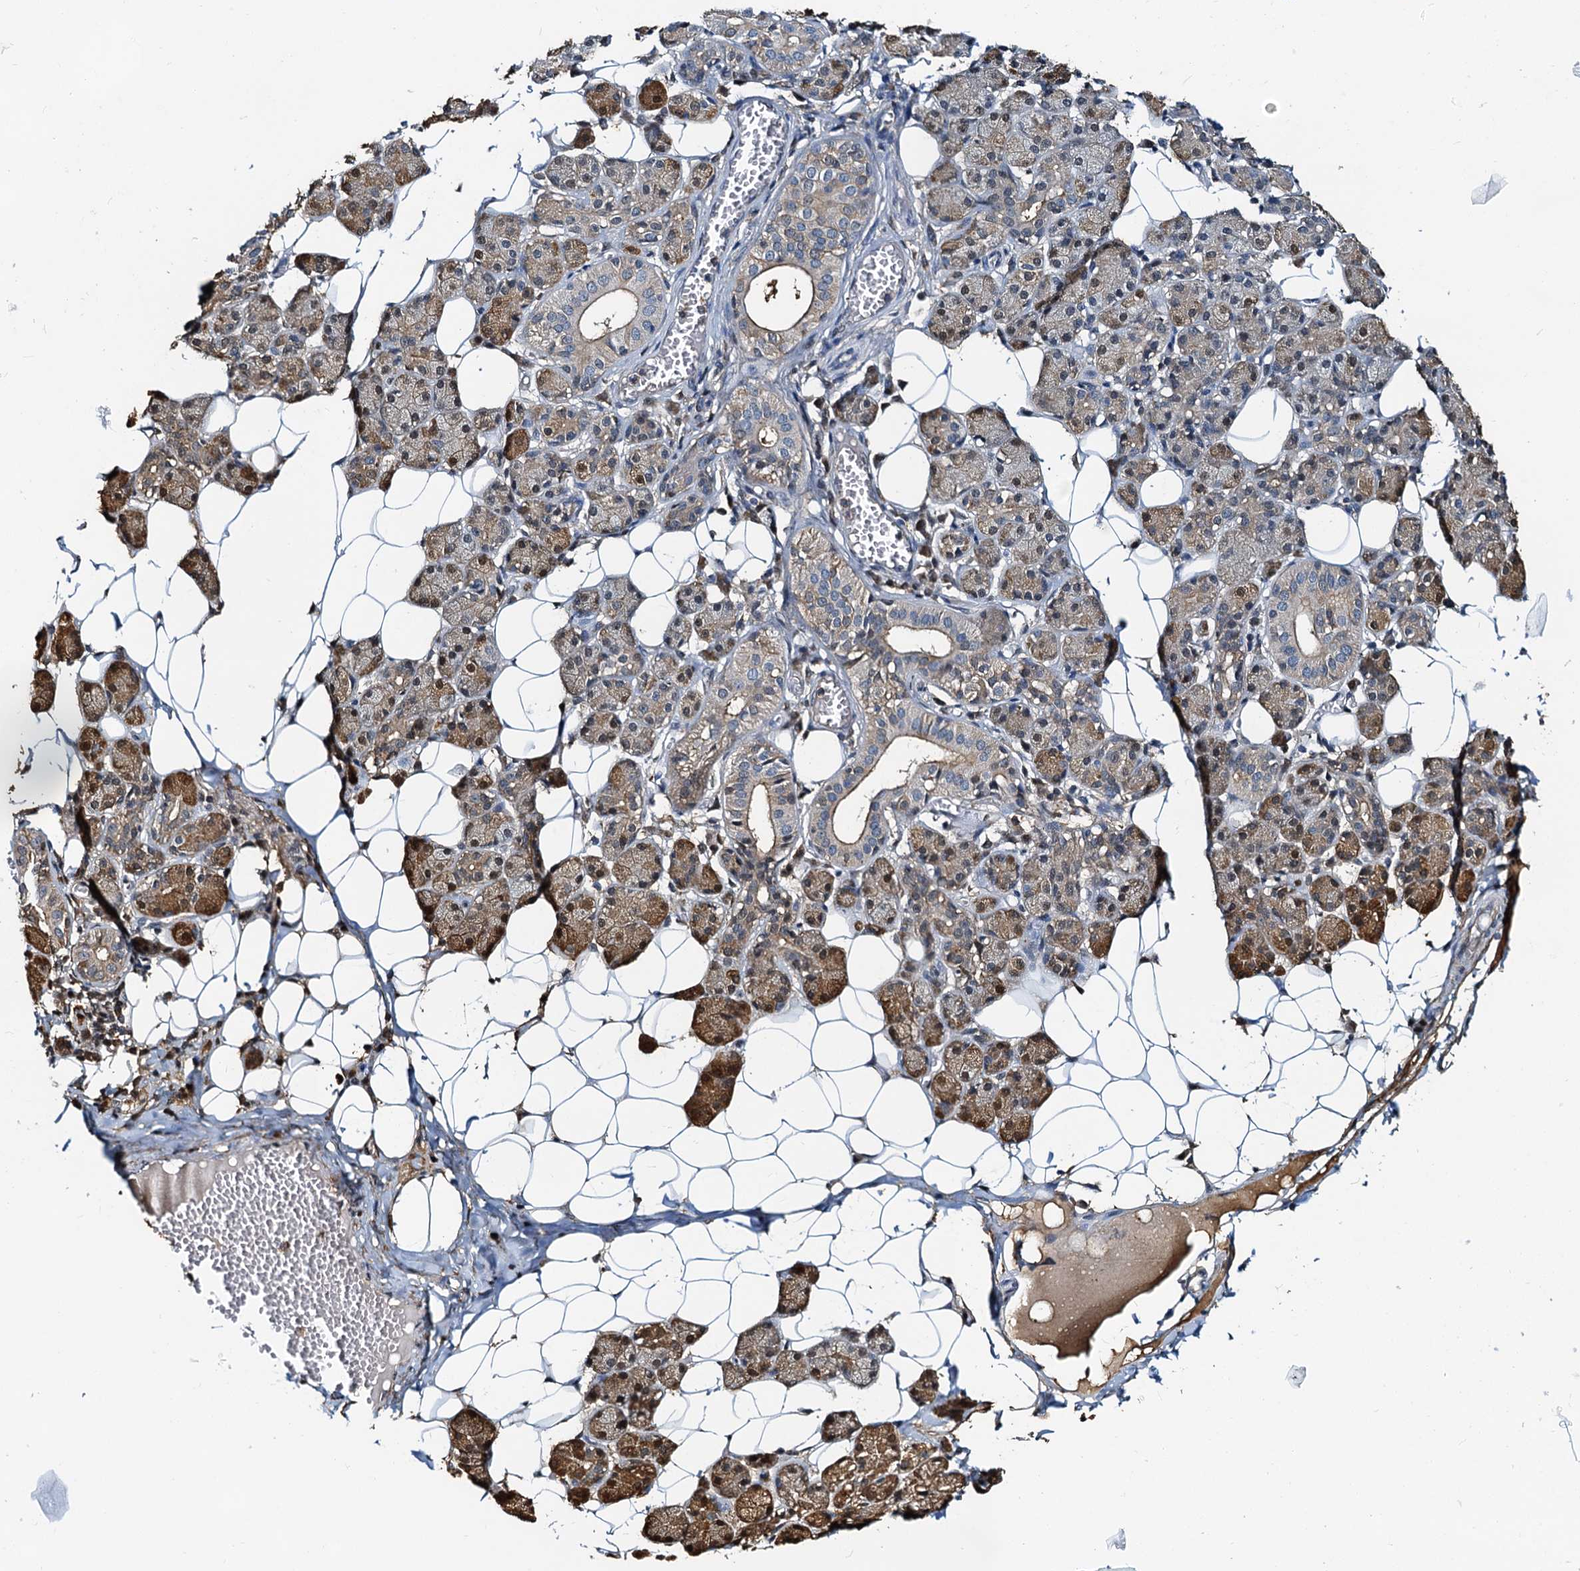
{"staining": {"intensity": "moderate", "quantity": "25%-75%", "location": "cytoplasmic/membranous,nuclear"}, "tissue": "salivary gland", "cell_type": "Glandular cells", "image_type": "normal", "snomed": [{"axis": "morphology", "description": "Normal tissue, NOS"}, {"axis": "topography", "description": "Salivary gland"}], "caption": "This photomicrograph displays immunohistochemistry (IHC) staining of normal salivary gland, with medium moderate cytoplasmic/membranous,nuclear expression in approximately 25%-75% of glandular cells.", "gene": "PTGES3", "patient": {"sex": "female", "age": 33}}